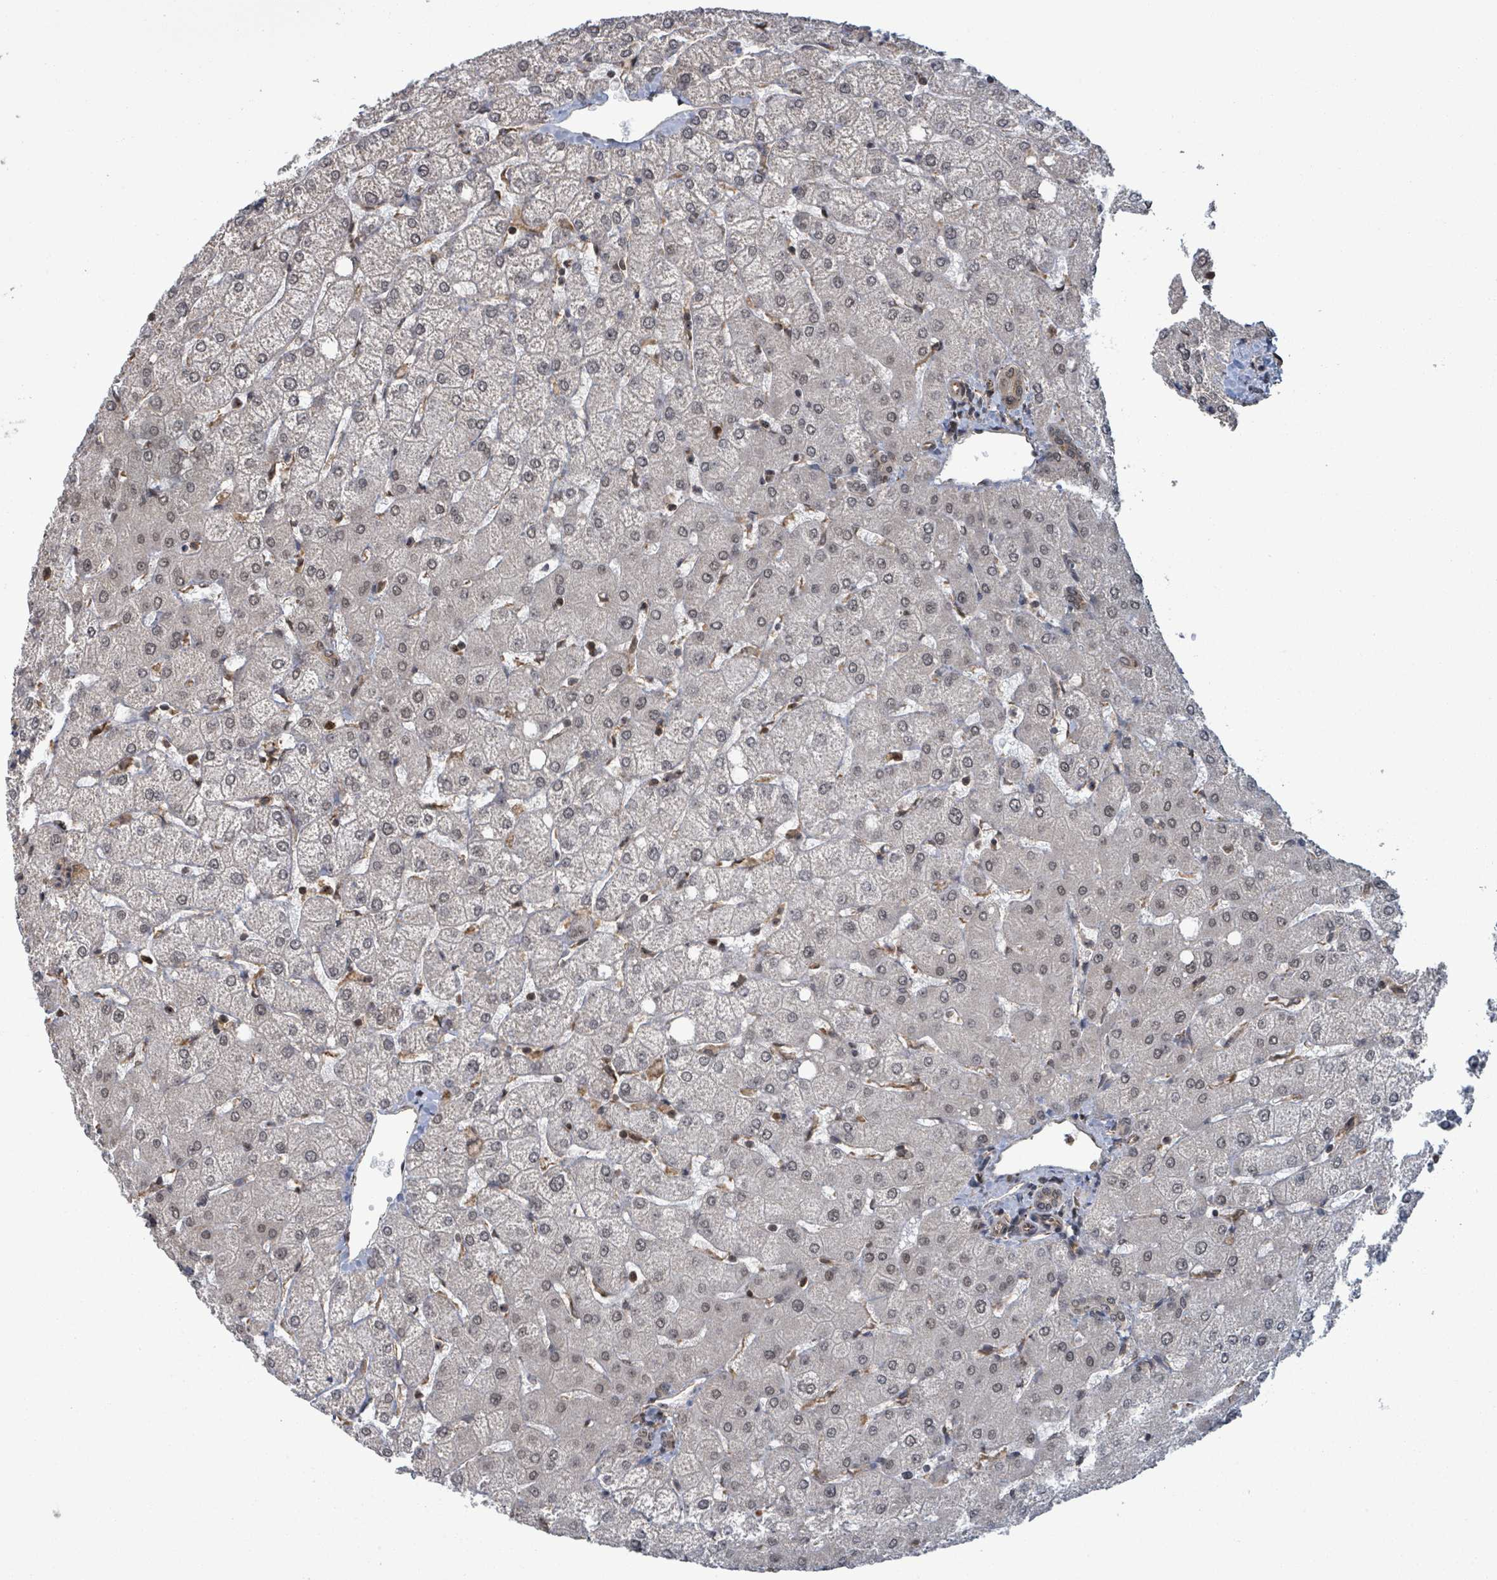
{"staining": {"intensity": "weak", "quantity": ">75%", "location": "nuclear"}, "tissue": "liver", "cell_type": "Cholangiocytes", "image_type": "normal", "snomed": [{"axis": "morphology", "description": "Normal tissue, NOS"}, {"axis": "topography", "description": "Liver"}], "caption": "Immunohistochemistry photomicrograph of unremarkable liver stained for a protein (brown), which exhibits low levels of weak nuclear staining in about >75% of cholangiocytes.", "gene": "ENSG00000256500", "patient": {"sex": "female", "age": 54}}